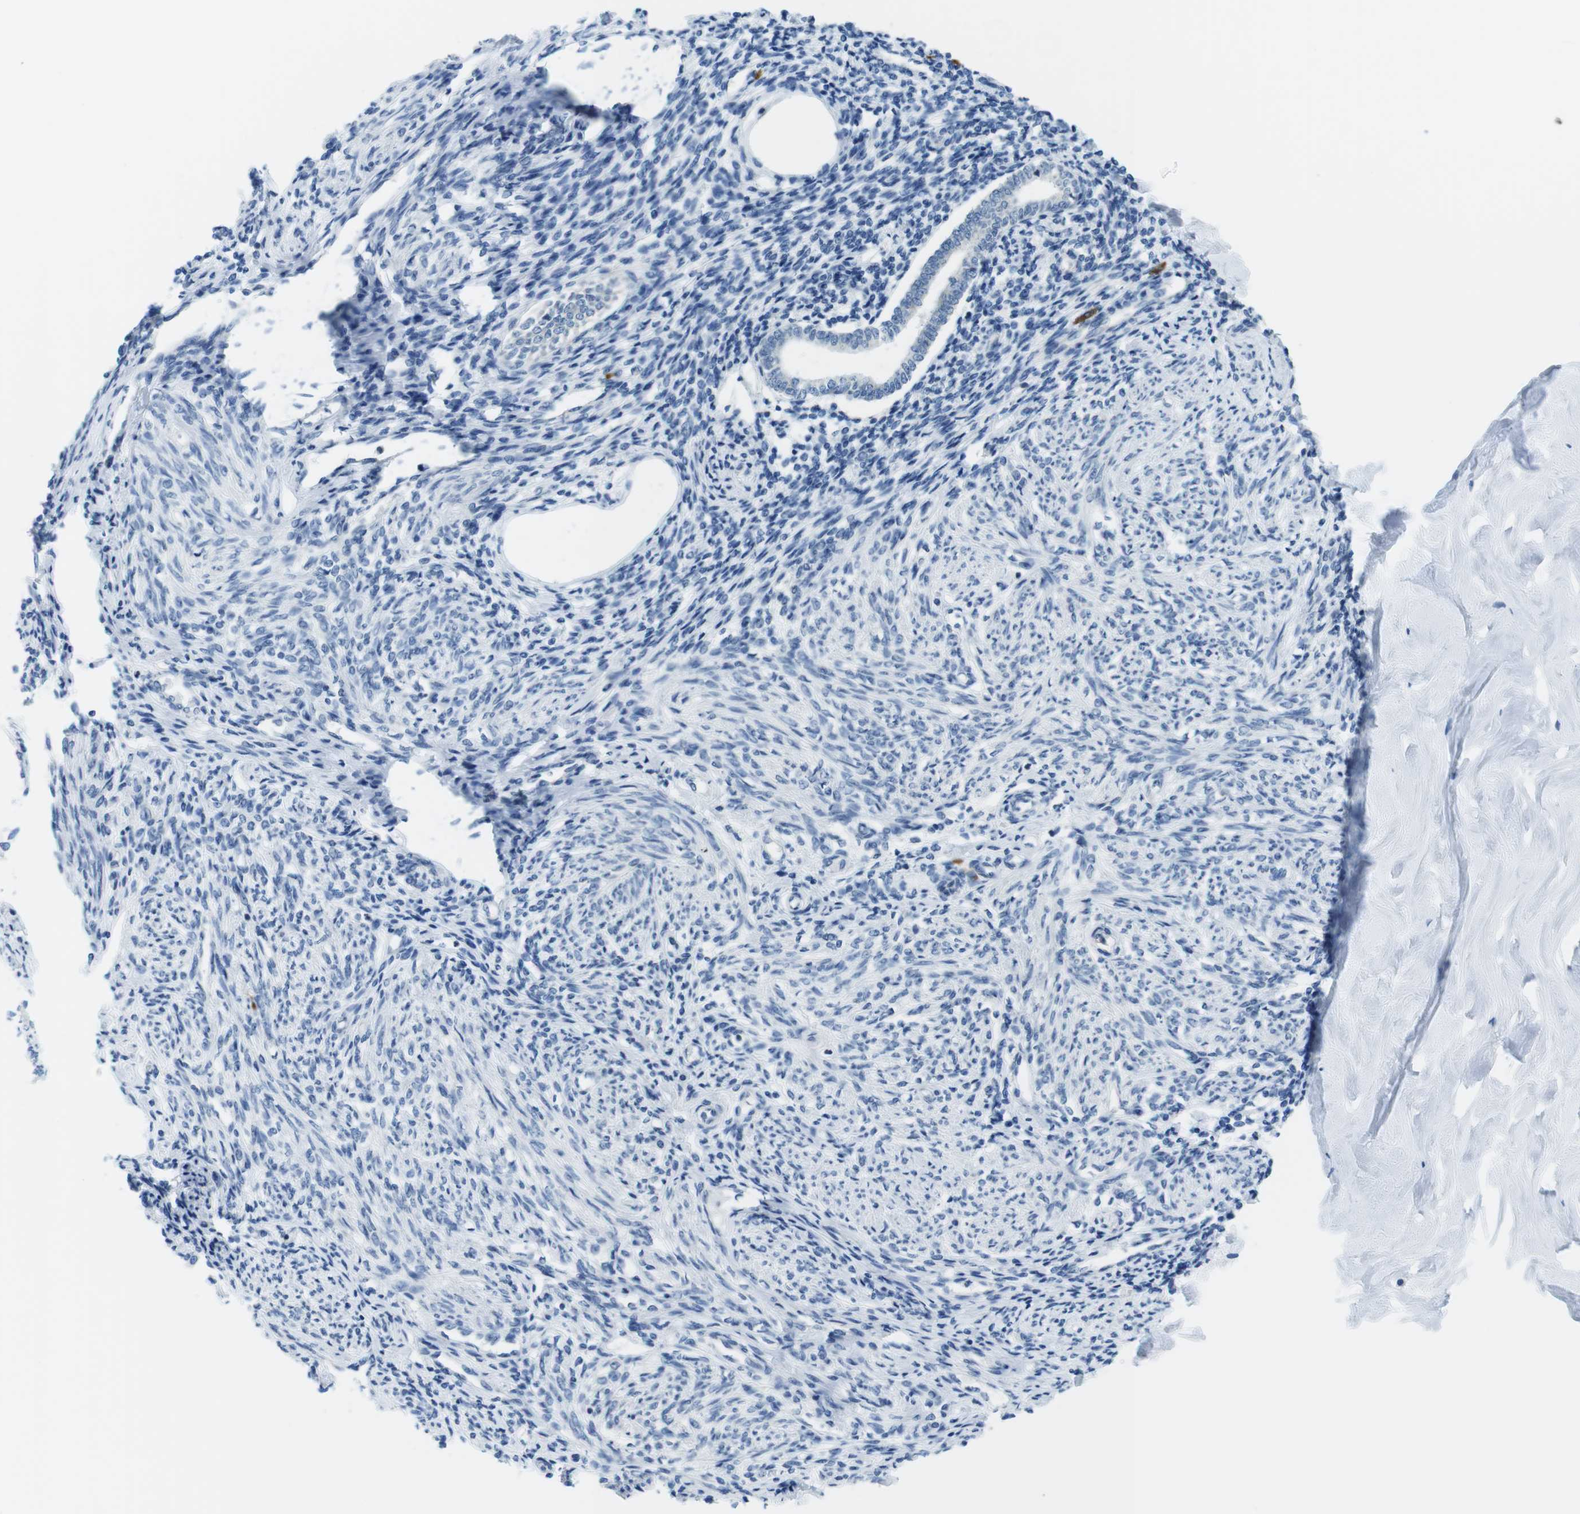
{"staining": {"intensity": "negative", "quantity": "none", "location": "none"}, "tissue": "endometrium", "cell_type": "Cells in endometrial stroma", "image_type": "normal", "snomed": [{"axis": "morphology", "description": "Normal tissue, NOS"}, {"axis": "topography", "description": "Endometrium"}], "caption": "This is an IHC photomicrograph of normal endometrium. There is no positivity in cells in endometrial stroma.", "gene": "CLPTM1L", "patient": {"sex": "female", "age": 71}}